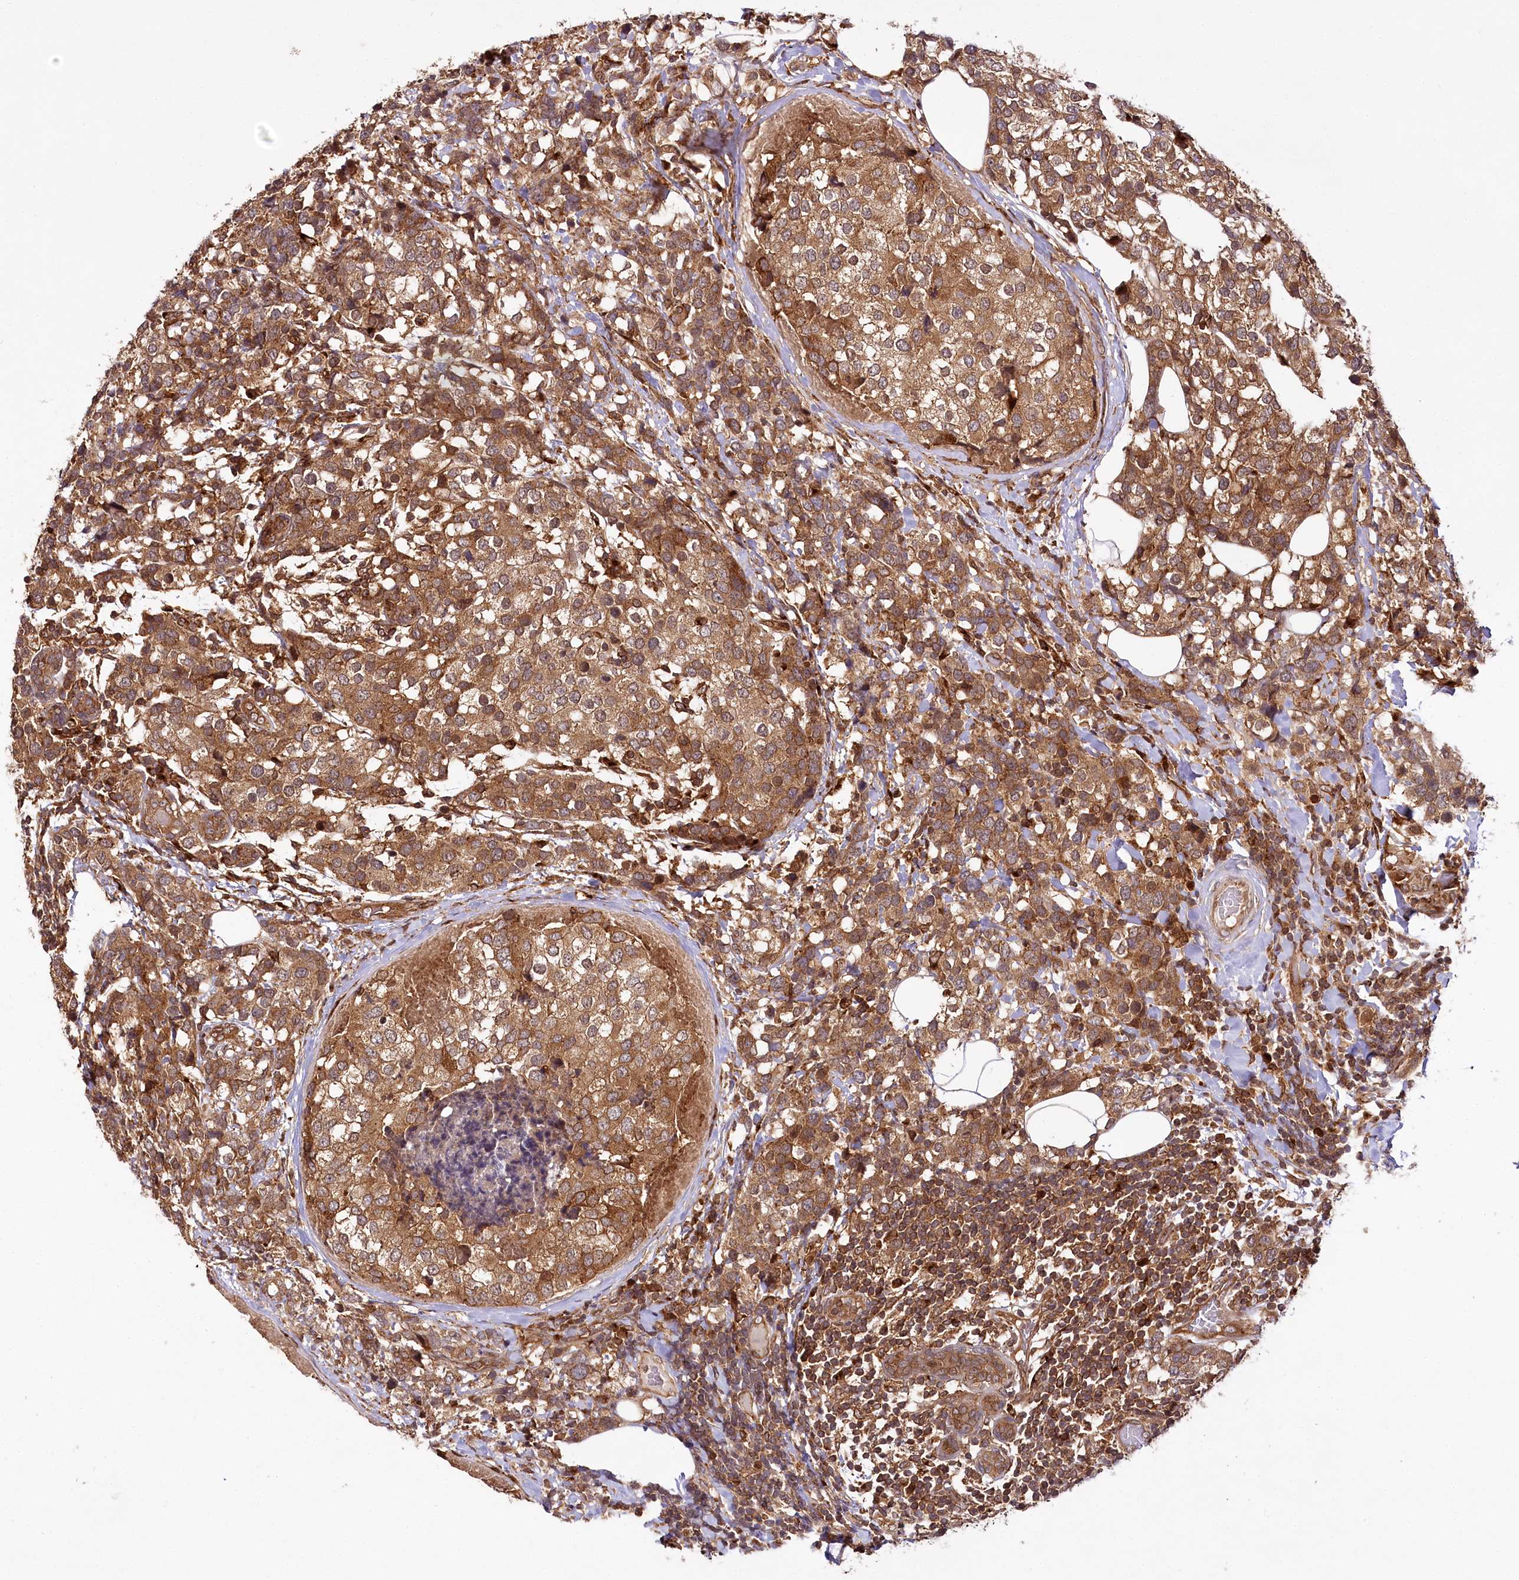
{"staining": {"intensity": "moderate", "quantity": ">75%", "location": "cytoplasmic/membranous"}, "tissue": "breast cancer", "cell_type": "Tumor cells", "image_type": "cancer", "snomed": [{"axis": "morphology", "description": "Lobular carcinoma"}, {"axis": "topography", "description": "Breast"}], "caption": "Immunohistochemical staining of lobular carcinoma (breast) exhibits moderate cytoplasmic/membranous protein expression in about >75% of tumor cells.", "gene": "COPG1", "patient": {"sex": "female", "age": 59}}